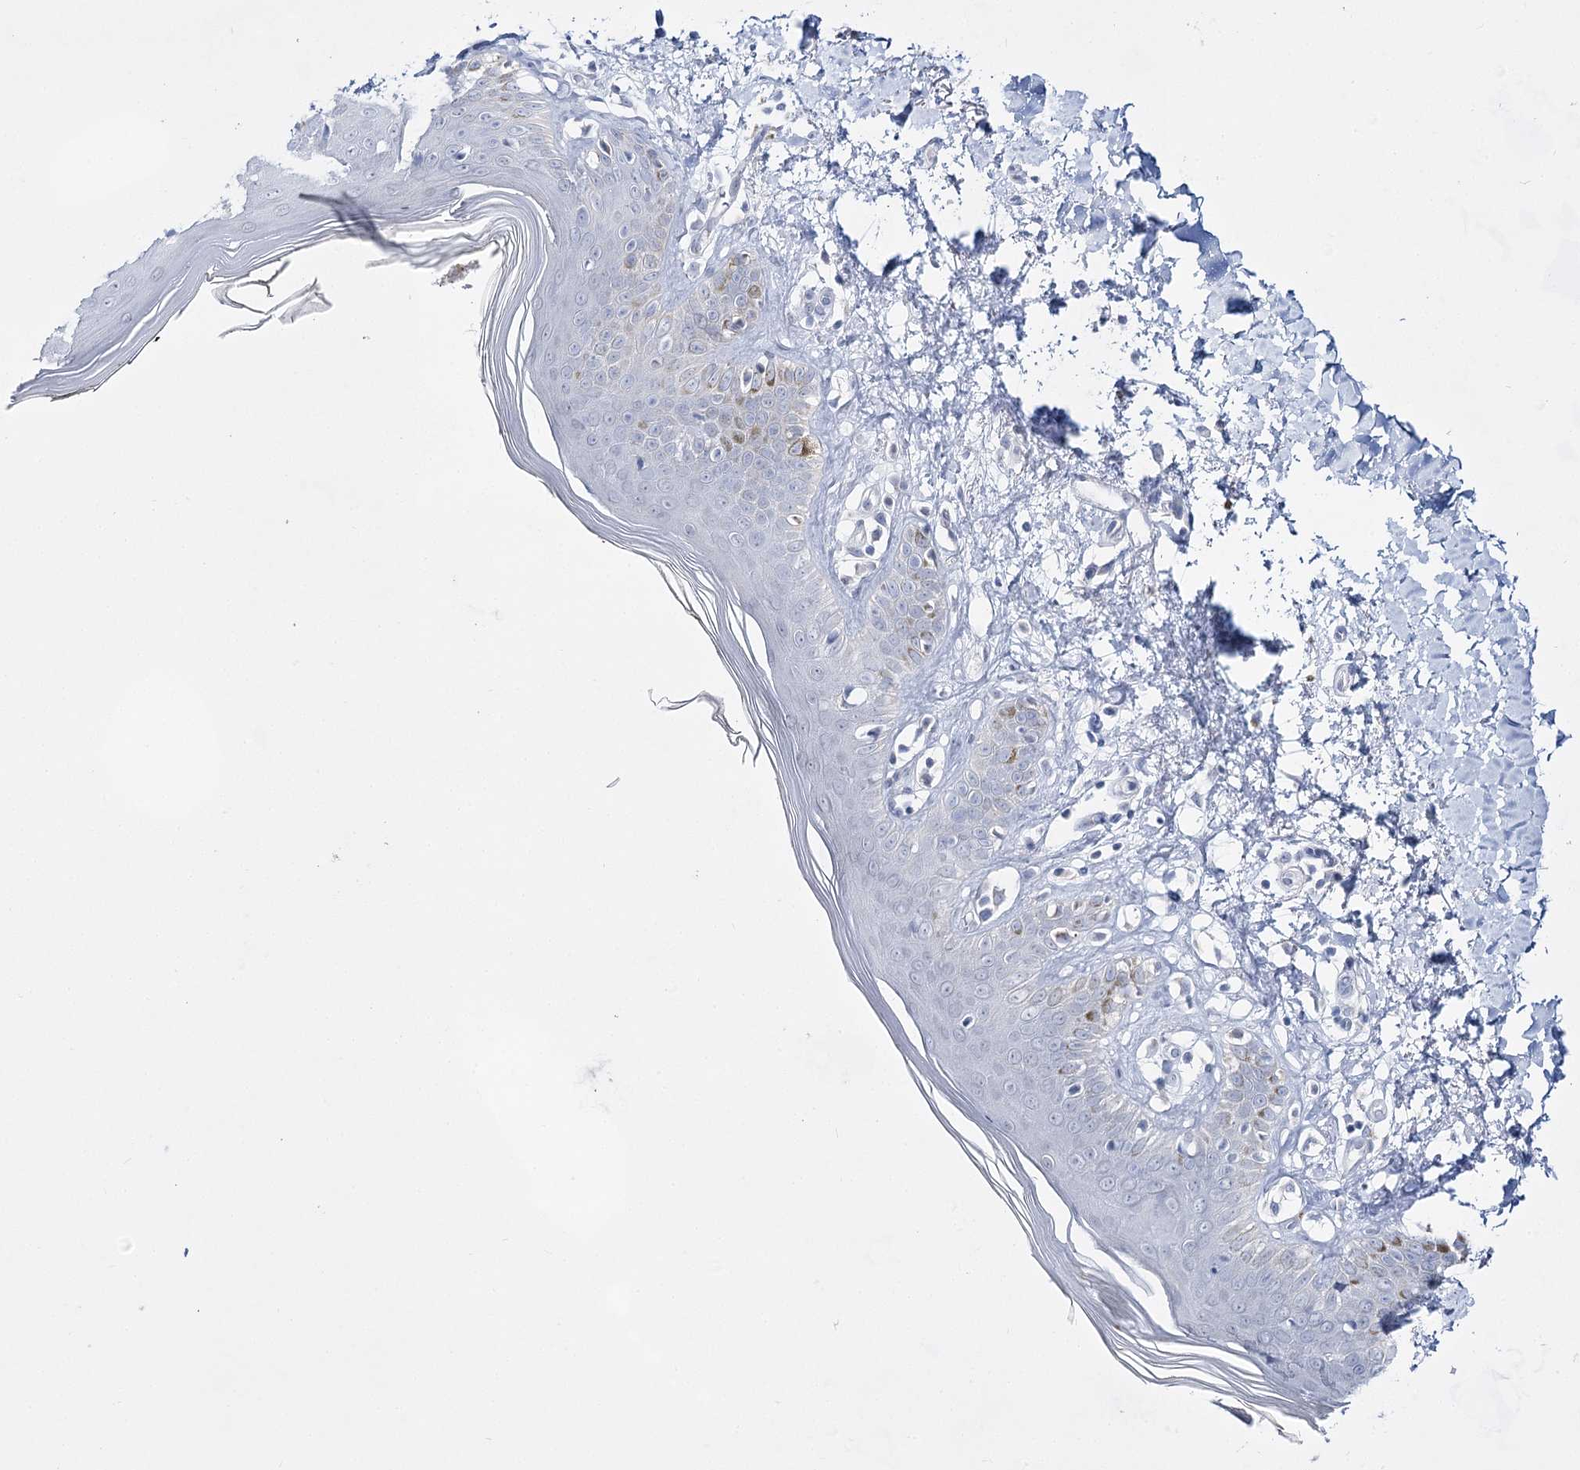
{"staining": {"intensity": "negative", "quantity": "none", "location": "none"}, "tissue": "skin", "cell_type": "Fibroblasts", "image_type": "normal", "snomed": [{"axis": "morphology", "description": "Normal tissue, NOS"}, {"axis": "topography", "description": "Skin"}], "caption": "Immunohistochemistry (IHC) micrograph of benign skin: human skin stained with DAB exhibits no significant protein positivity in fibroblasts.", "gene": "BPHL", "patient": {"sex": "female", "age": 64}}